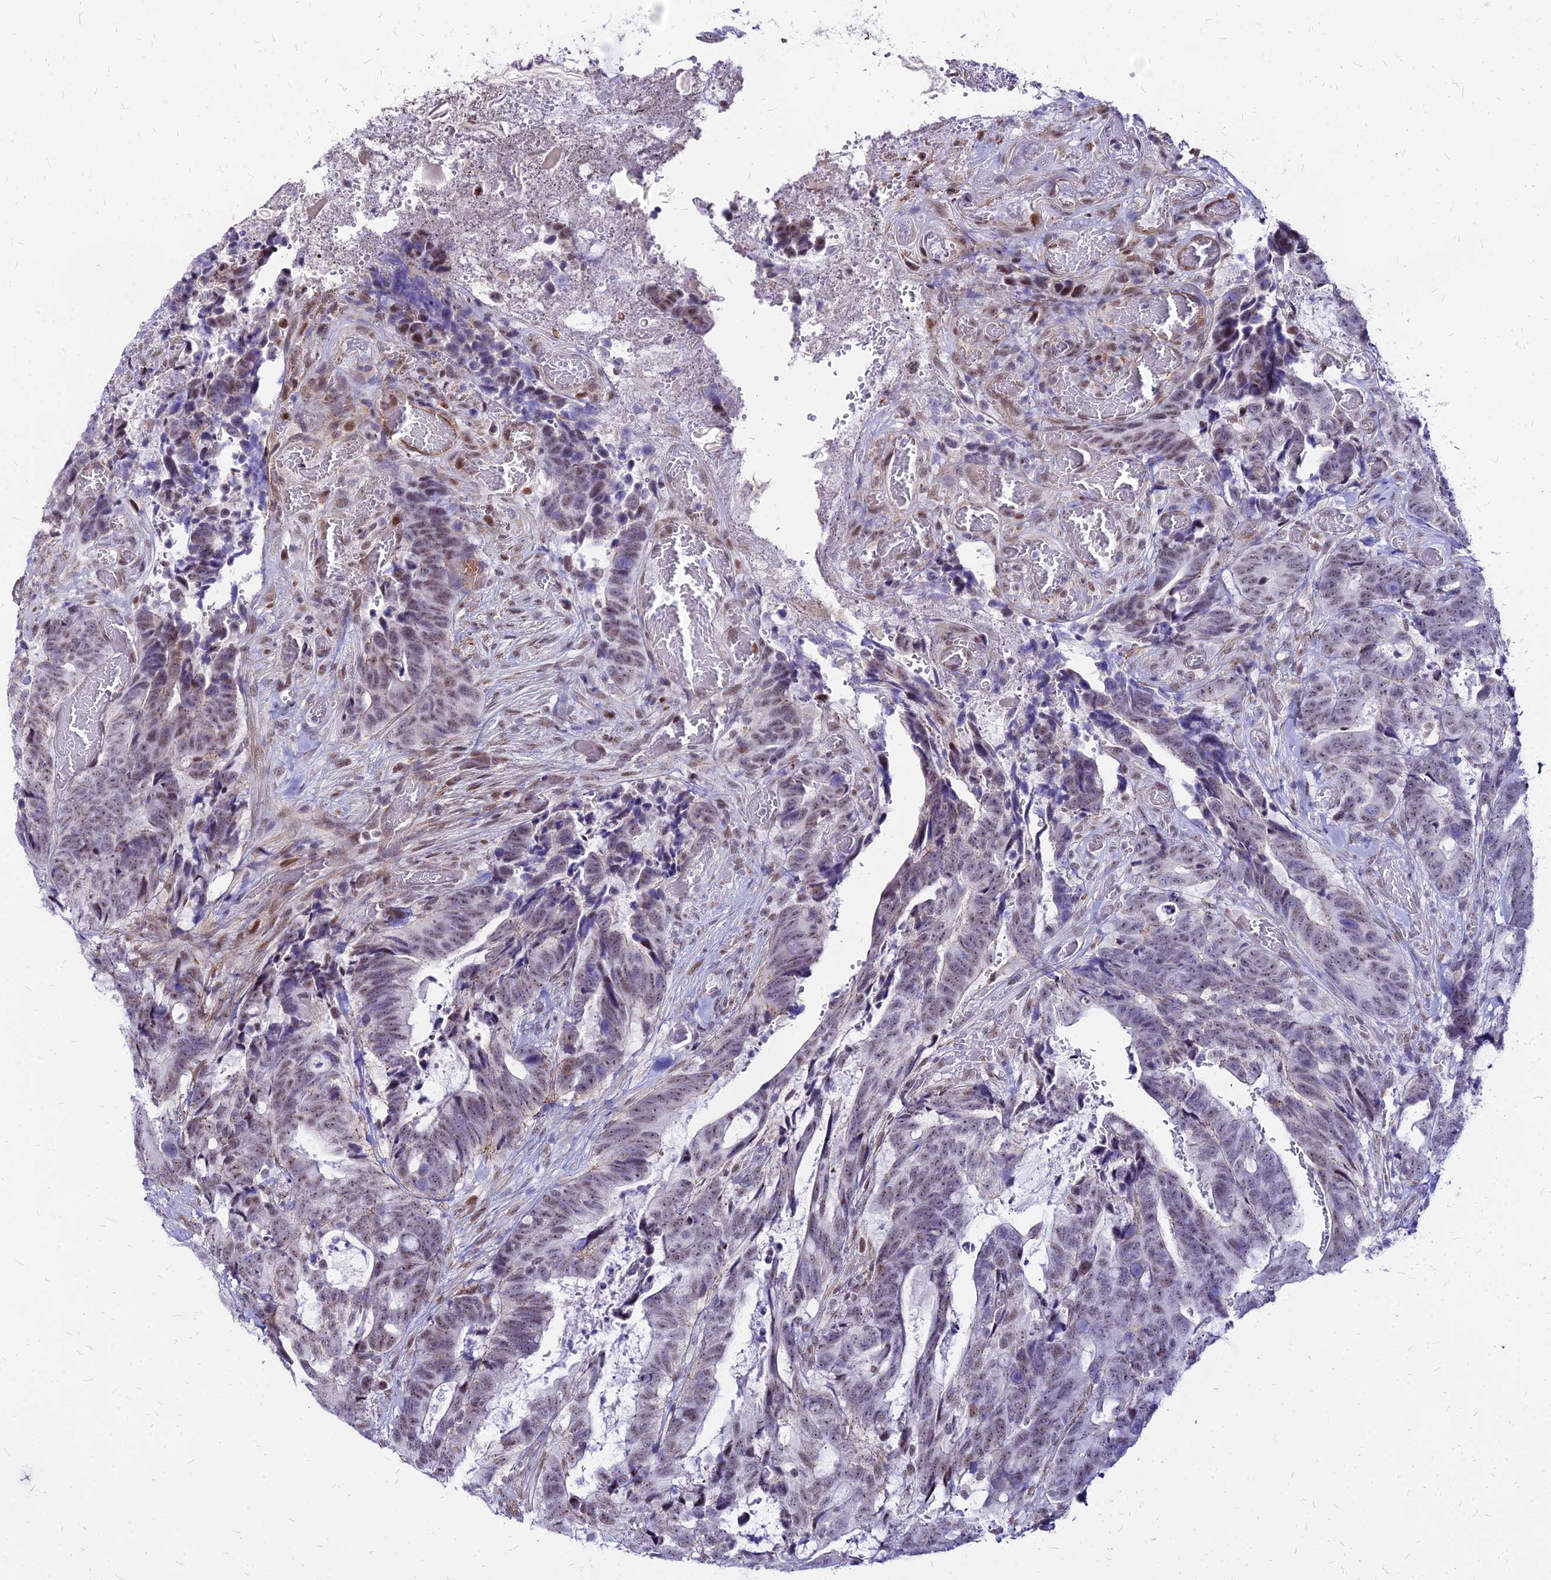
{"staining": {"intensity": "moderate", "quantity": "25%-75%", "location": "nuclear"}, "tissue": "colorectal cancer", "cell_type": "Tumor cells", "image_type": "cancer", "snomed": [{"axis": "morphology", "description": "Adenocarcinoma, NOS"}, {"axis": "topography", "description": "Colon"}], "caption": "Colorectal cancer stained with a protein marker reveals moderate staining in tumor cells.", "gene": "FDX2", "patient": {"sex": "female", "age": 82}}